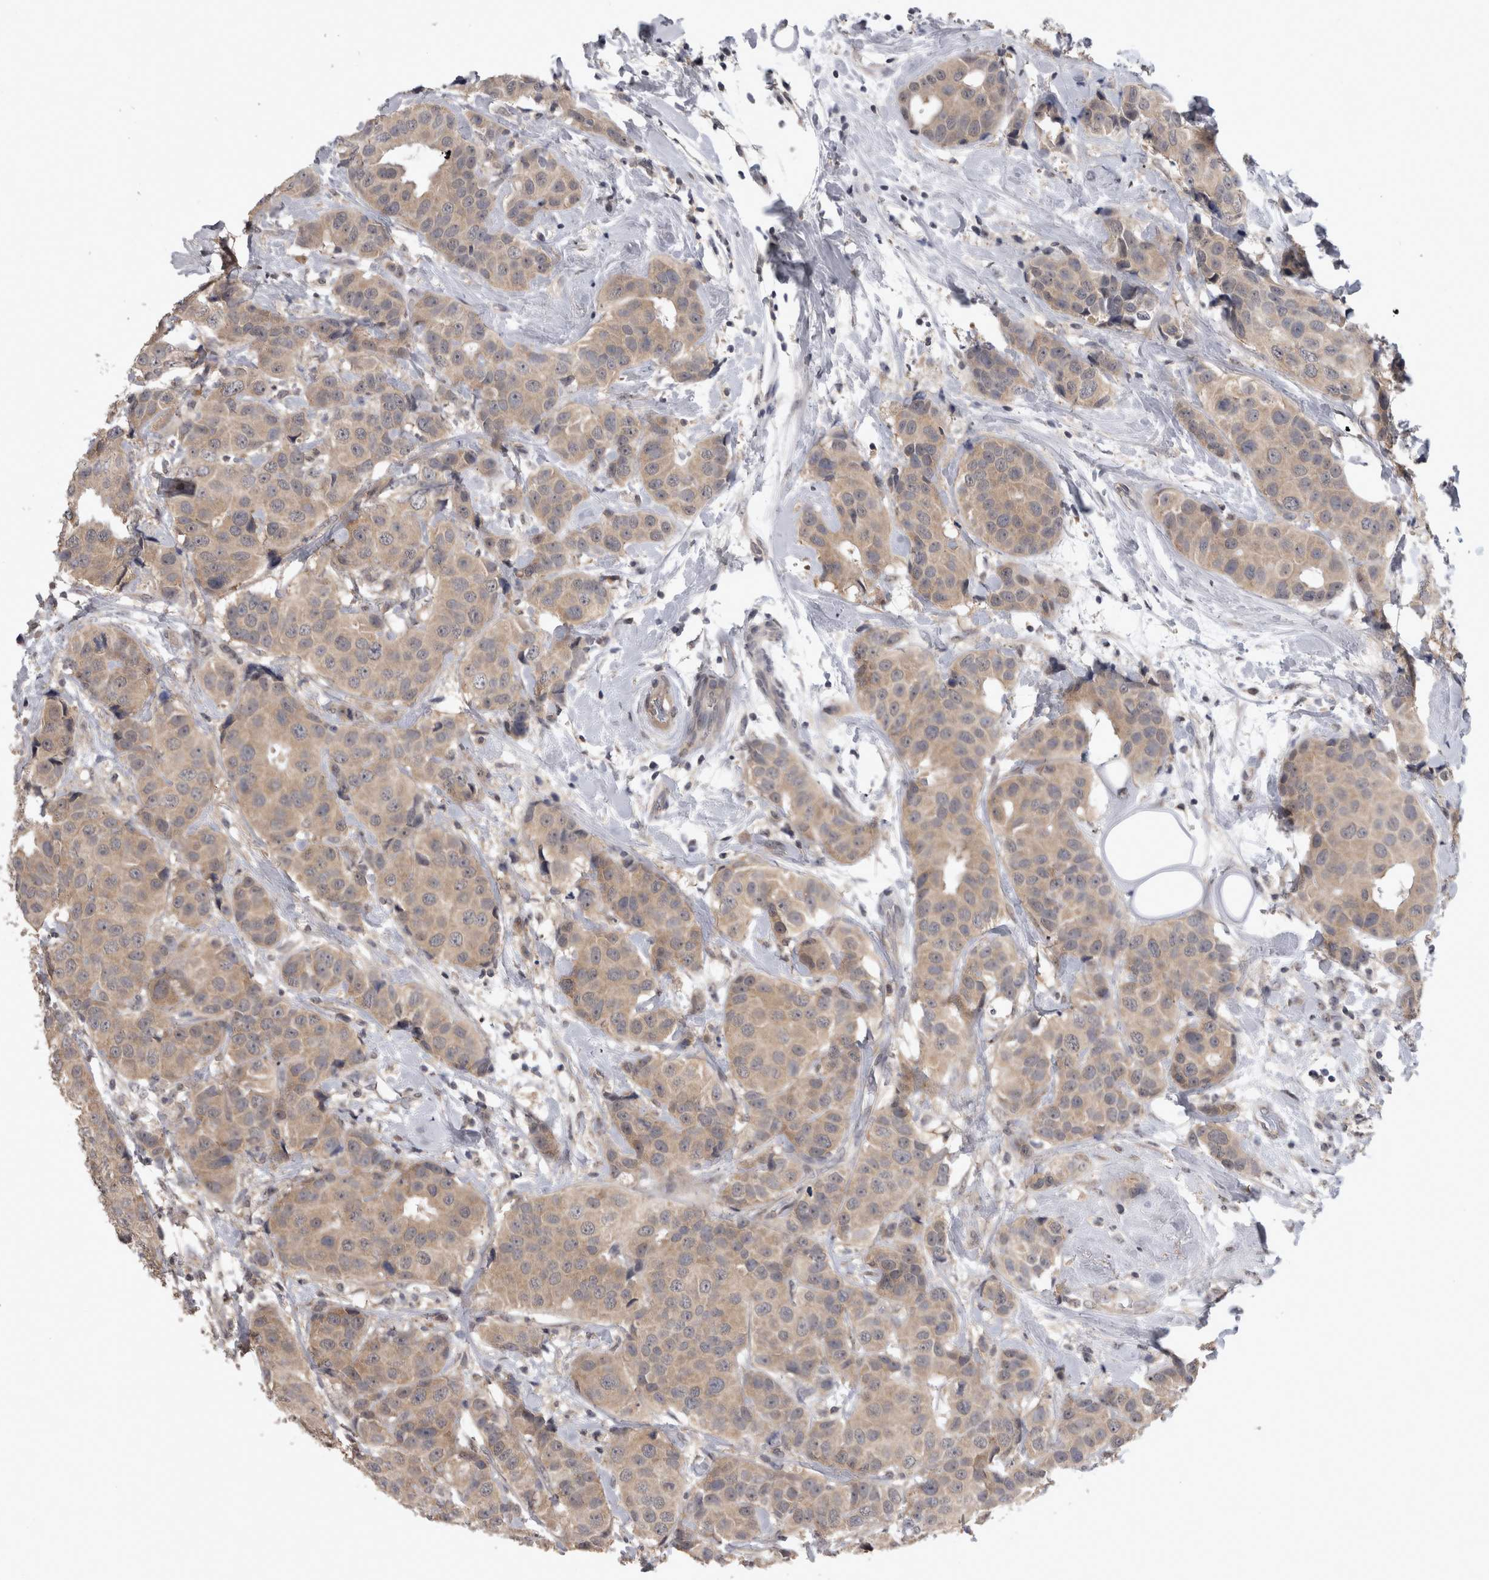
{"staining": {"intensity": "weak", "quantity": ">75%", "location": "cytoplasmic/membranous"}, "tissue": "breast cancer", "cell_type": "Tumor cells", "image_type": "cancer", "snomed": [{"axis": "morphology", "description": "Normal tissue, NOS"}, {"axis": "morphology", "description": "Duct carcinoma"}, {"axis": "topography", "description": "Breast"}], "caption": "Invasive ductal carcinoma (breast) stained with IHC shows weak cytoplasmic/membranous expression in about >75% of tumor cells.", "gene": "ZNF114", "patient": {"sex": "female", "age": 39}}